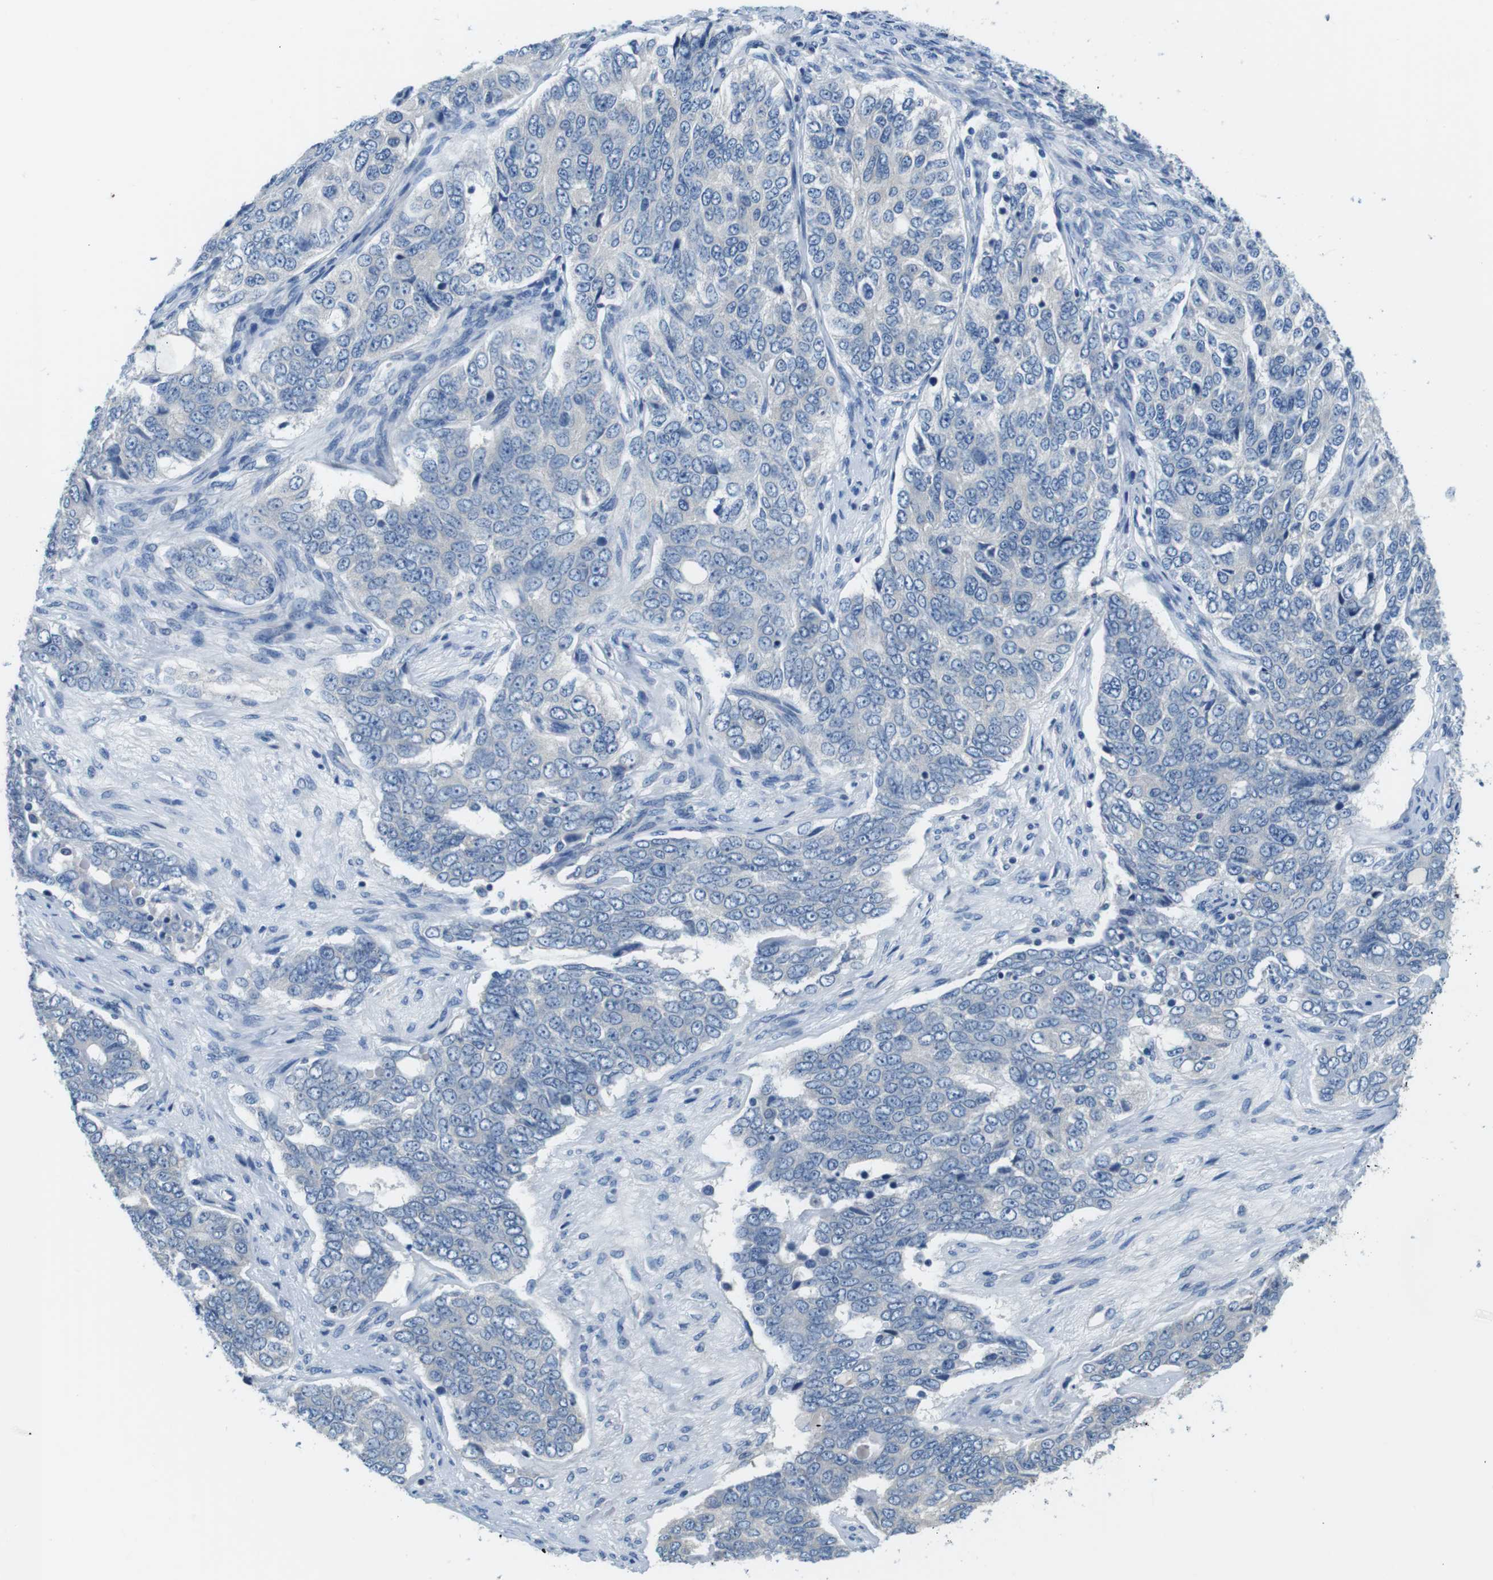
{"staining": {"intensity": "negative", "quantity": "none", "location": "none"}, "tissue": "ovarian cancer", "cell_type": "Tumor cells", "image_type": "cancer", "snomed": [{"axis": "morphology", "description": "Carcinoma, endometroid"}, {"axis": "topography", "description": "Ovary"}], "caption": "Immunohistochemical staining of human ovarian cancer reveals no significant expression in tumor cells.", "gene": "DENND4C", "patient": {"sex": "female", "age": 51}}